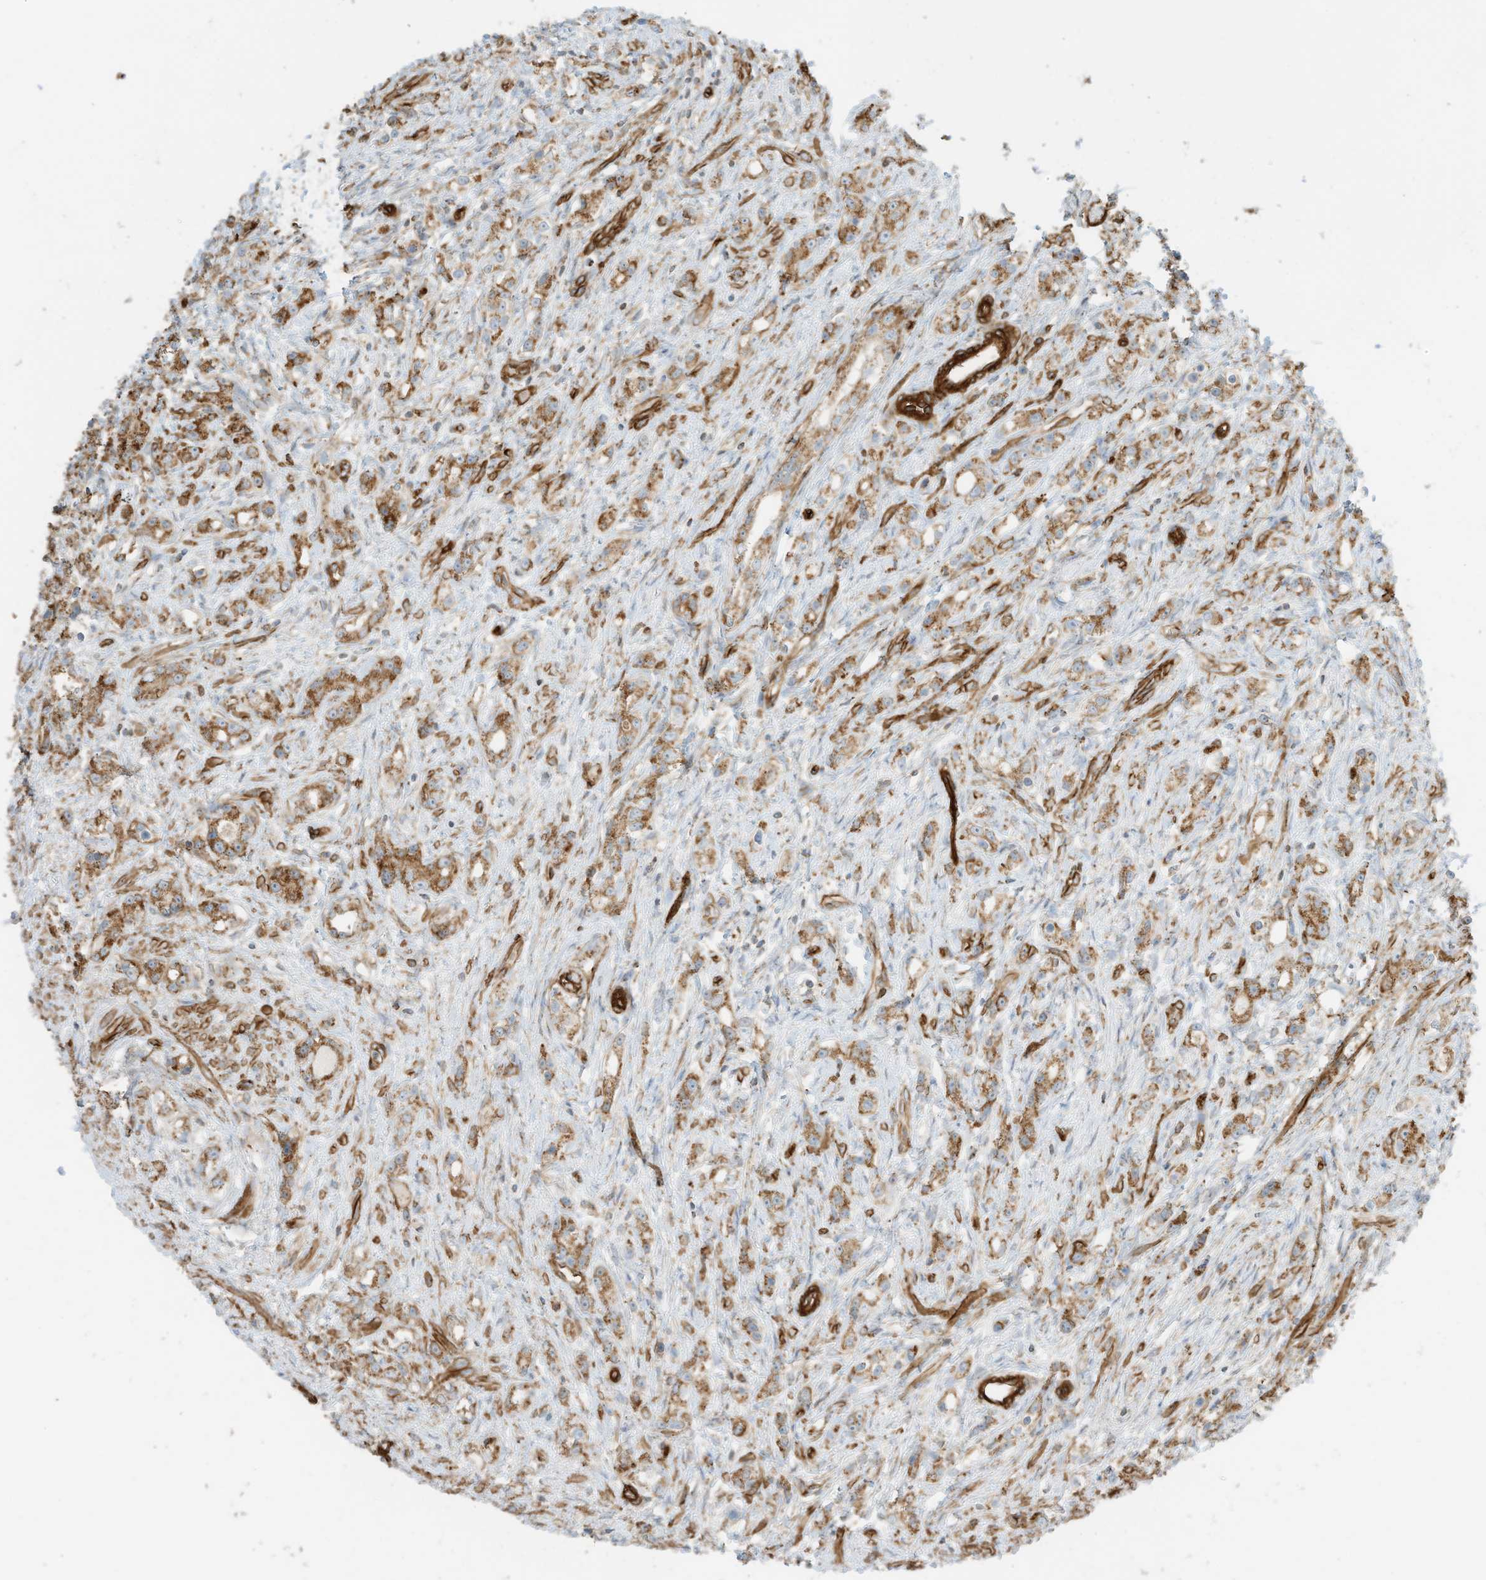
{"staining": {"intensity": "moderate", "quantity": ">75%", "location": "cytoplasmic/membranous"}, "tissue": "prostate cancer", "cell_type": "Tumor cells", "image_type": "cancer", "snomed": [{"axis": "morphology", "description": "Adenocarcinoma, High grade"}, {"axis": "topography", "description": "Prostate"}], "caption": "Moderate cytoplasmic/membranous protein staining is appreciated in approximately >75% of tumor cells in high-grade adenocarcinoma (prostate).", "gene": "ABCB7", "patient": {"sex": "male", "age": 63}}